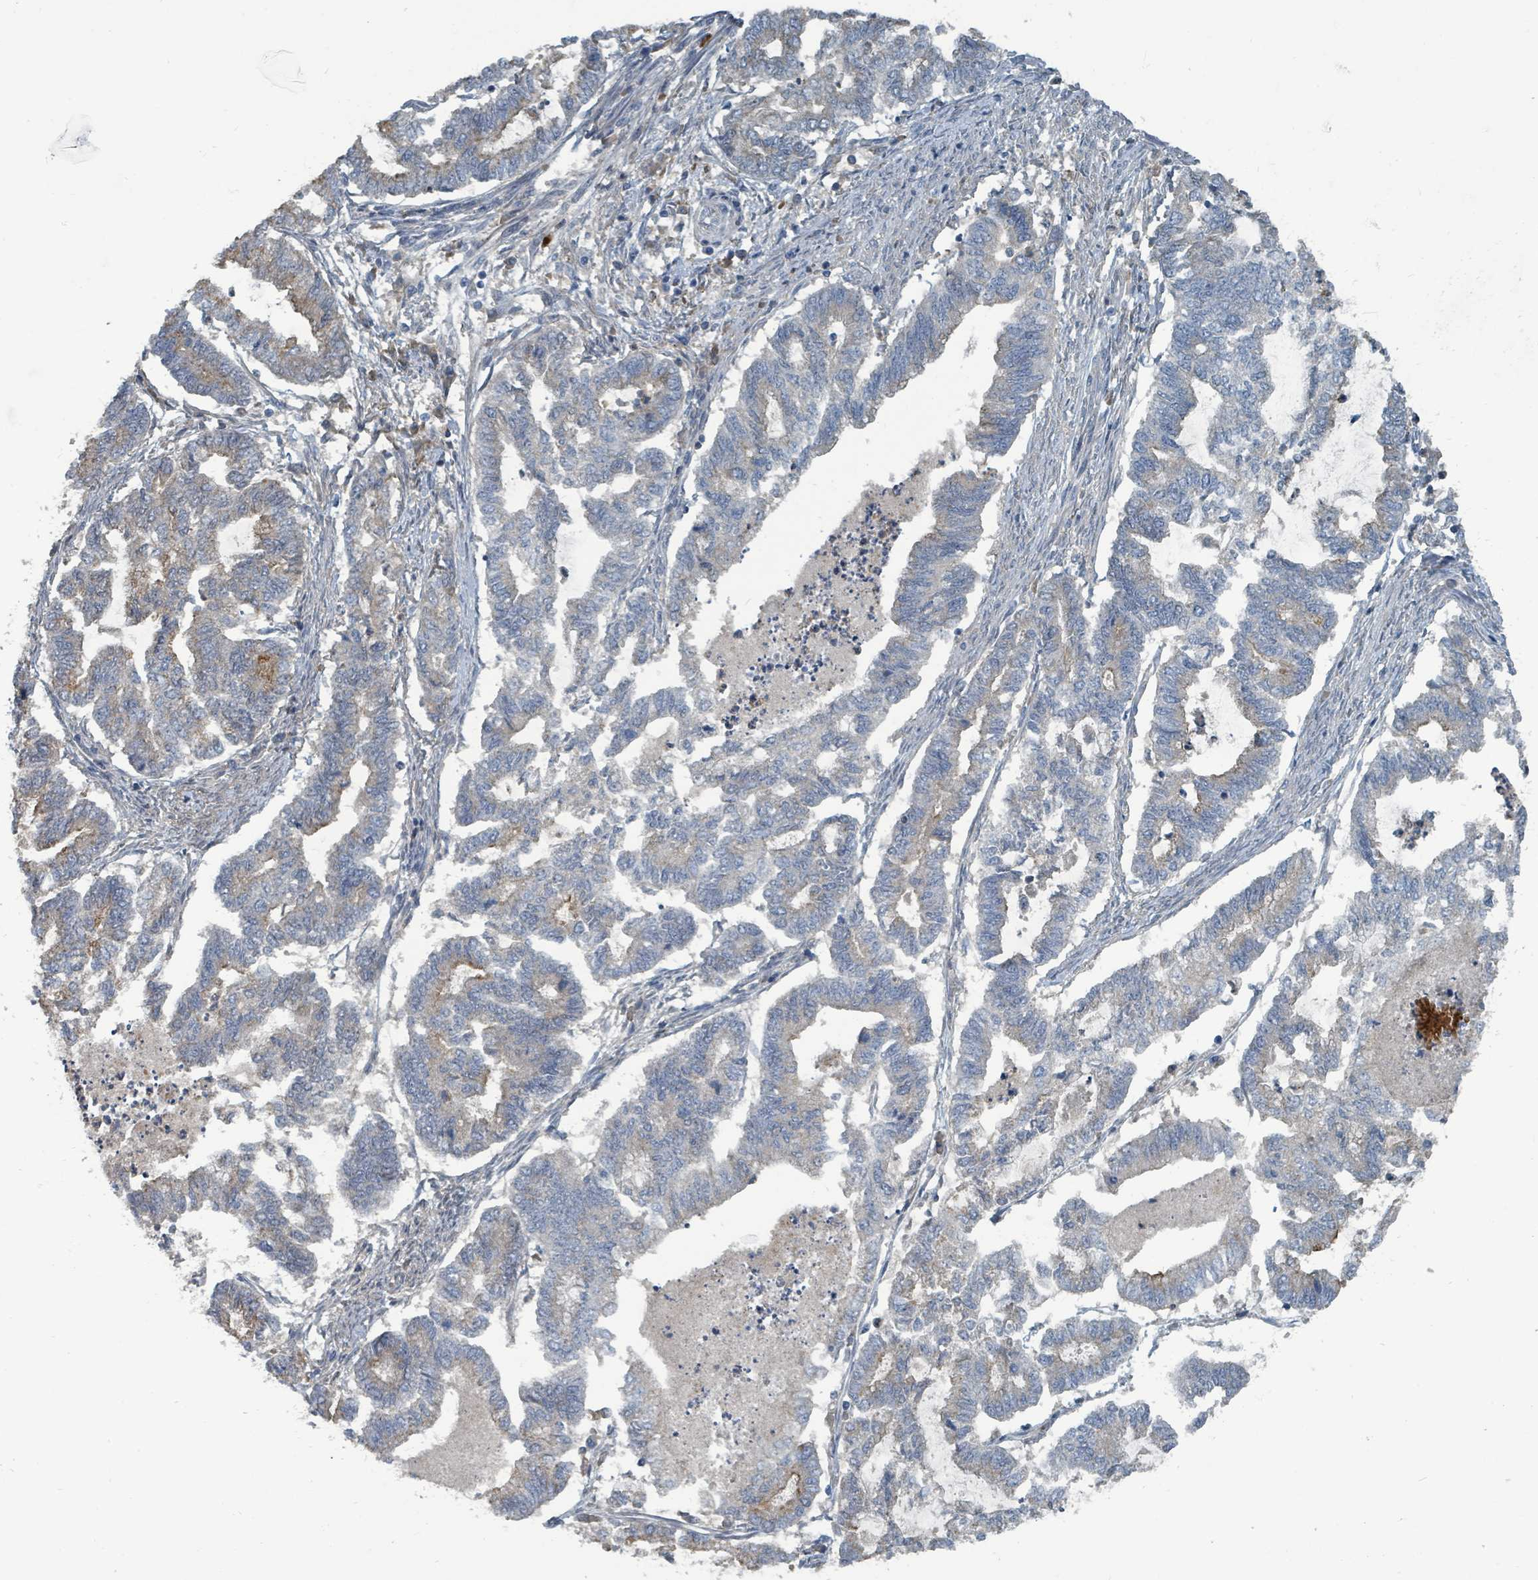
{"staining": {"intensity": "weak", "quantity": "25%-75%", "location": "cytoplasmic/membranous"}, "tissue": "endometrial cancer", "cell_type": "Tumor cells", "image_type": "cancer", "snomed": [{"axis": "morphology", "description": "Adenocarcinoma, NOS"}, {"axis": "topography", "description": "Endometrium"}], "caption": "Human adenocarcinoma (endometrial) stained for a protein (brown) displays weak cytoplasmic/membranous positive staining in approximately 25%-75% of tumor cells.", "gene": "SLC44A5", "patient": {"sex": "female", "age": 79}}